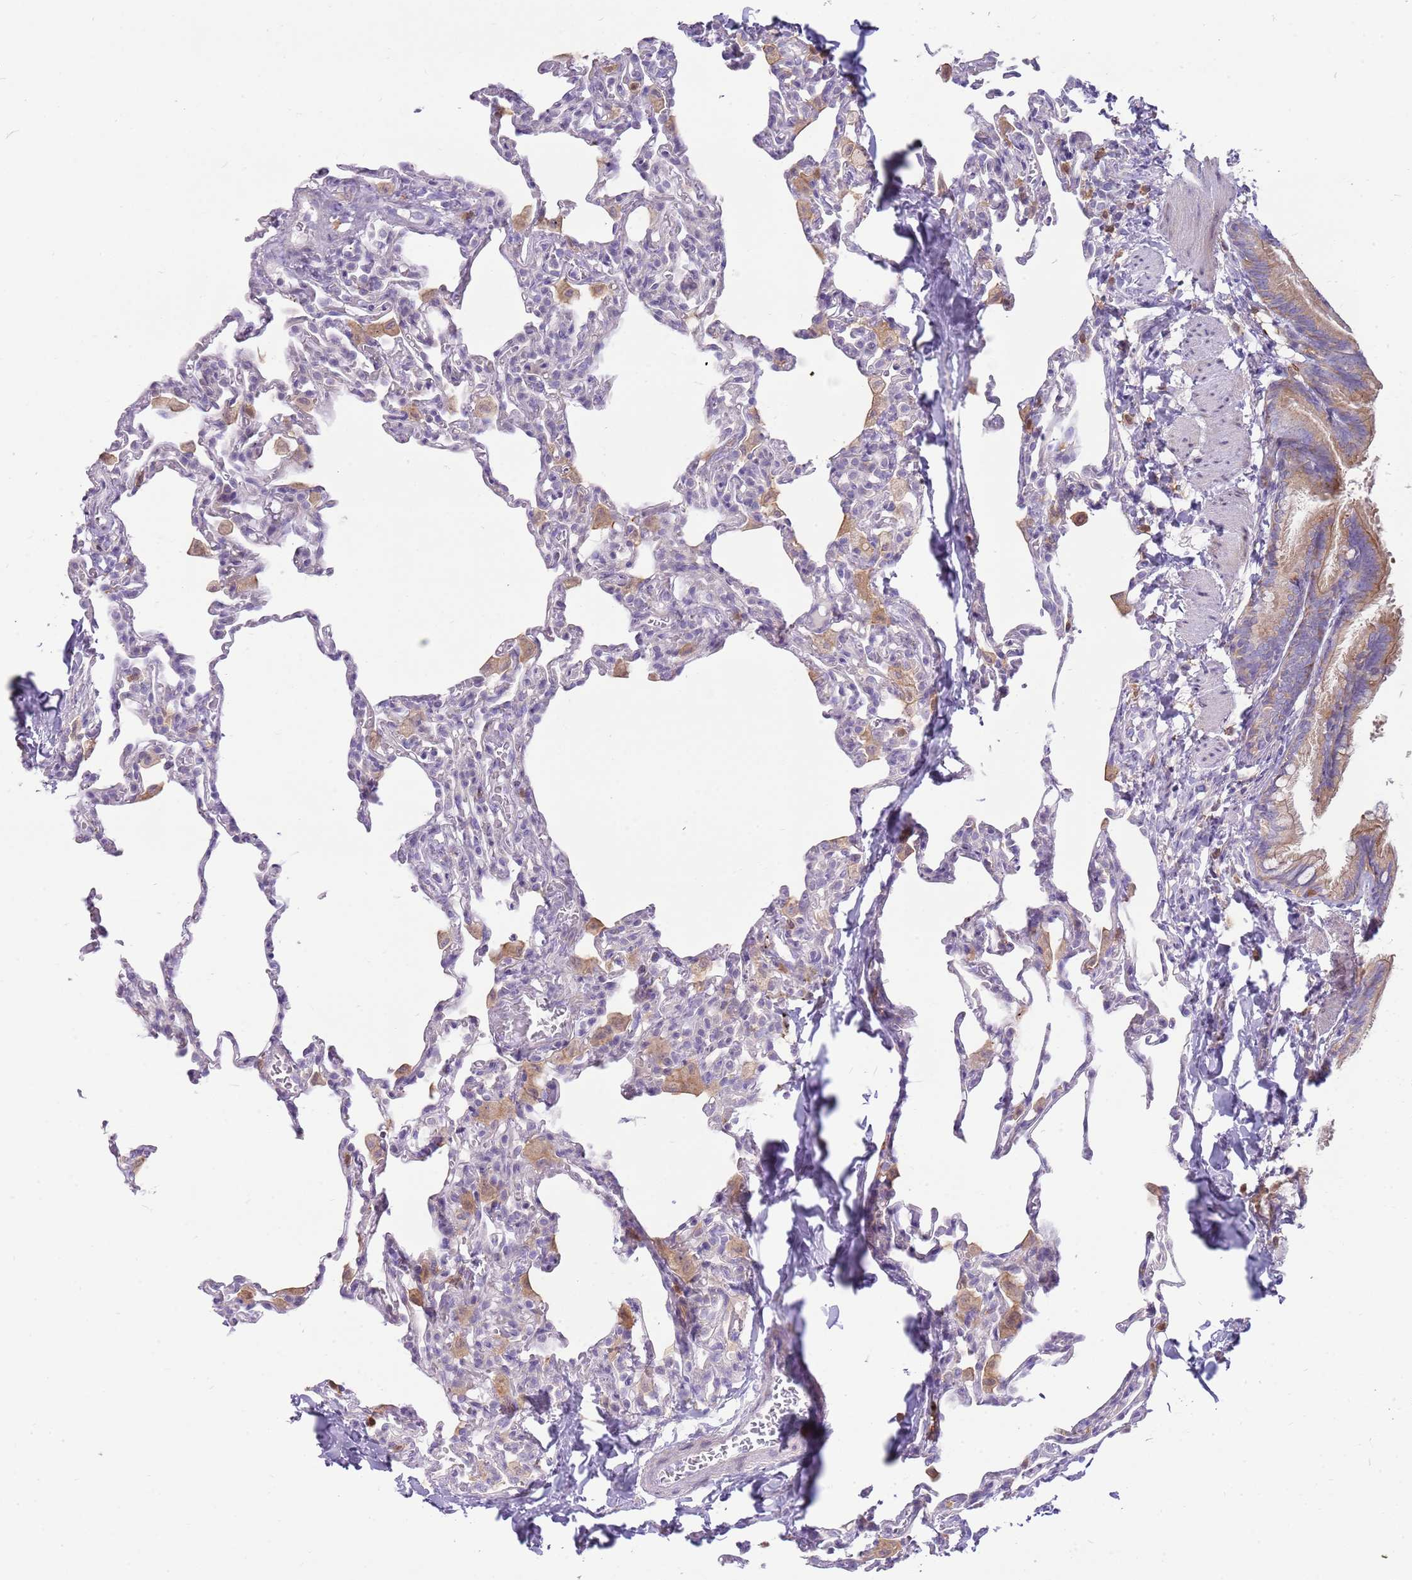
{"staining": {"intensity": "negative", "quantity": "none", "location": "none"}, "tissue": "lung", "cell_type": "Alveolar cells", "image_type": "normal", "snomed": [{"axis": "morphology", "description": "Normal tissue, NOS"}, {"axis": "topography", "description": "Lung"}], "caption": "Immunohistochemical staining of unremarkable human lung displays no significant positivity in alveolar cells.", "gene": "DIPK1C", "patient": {"sex": "male", "age": 20}}